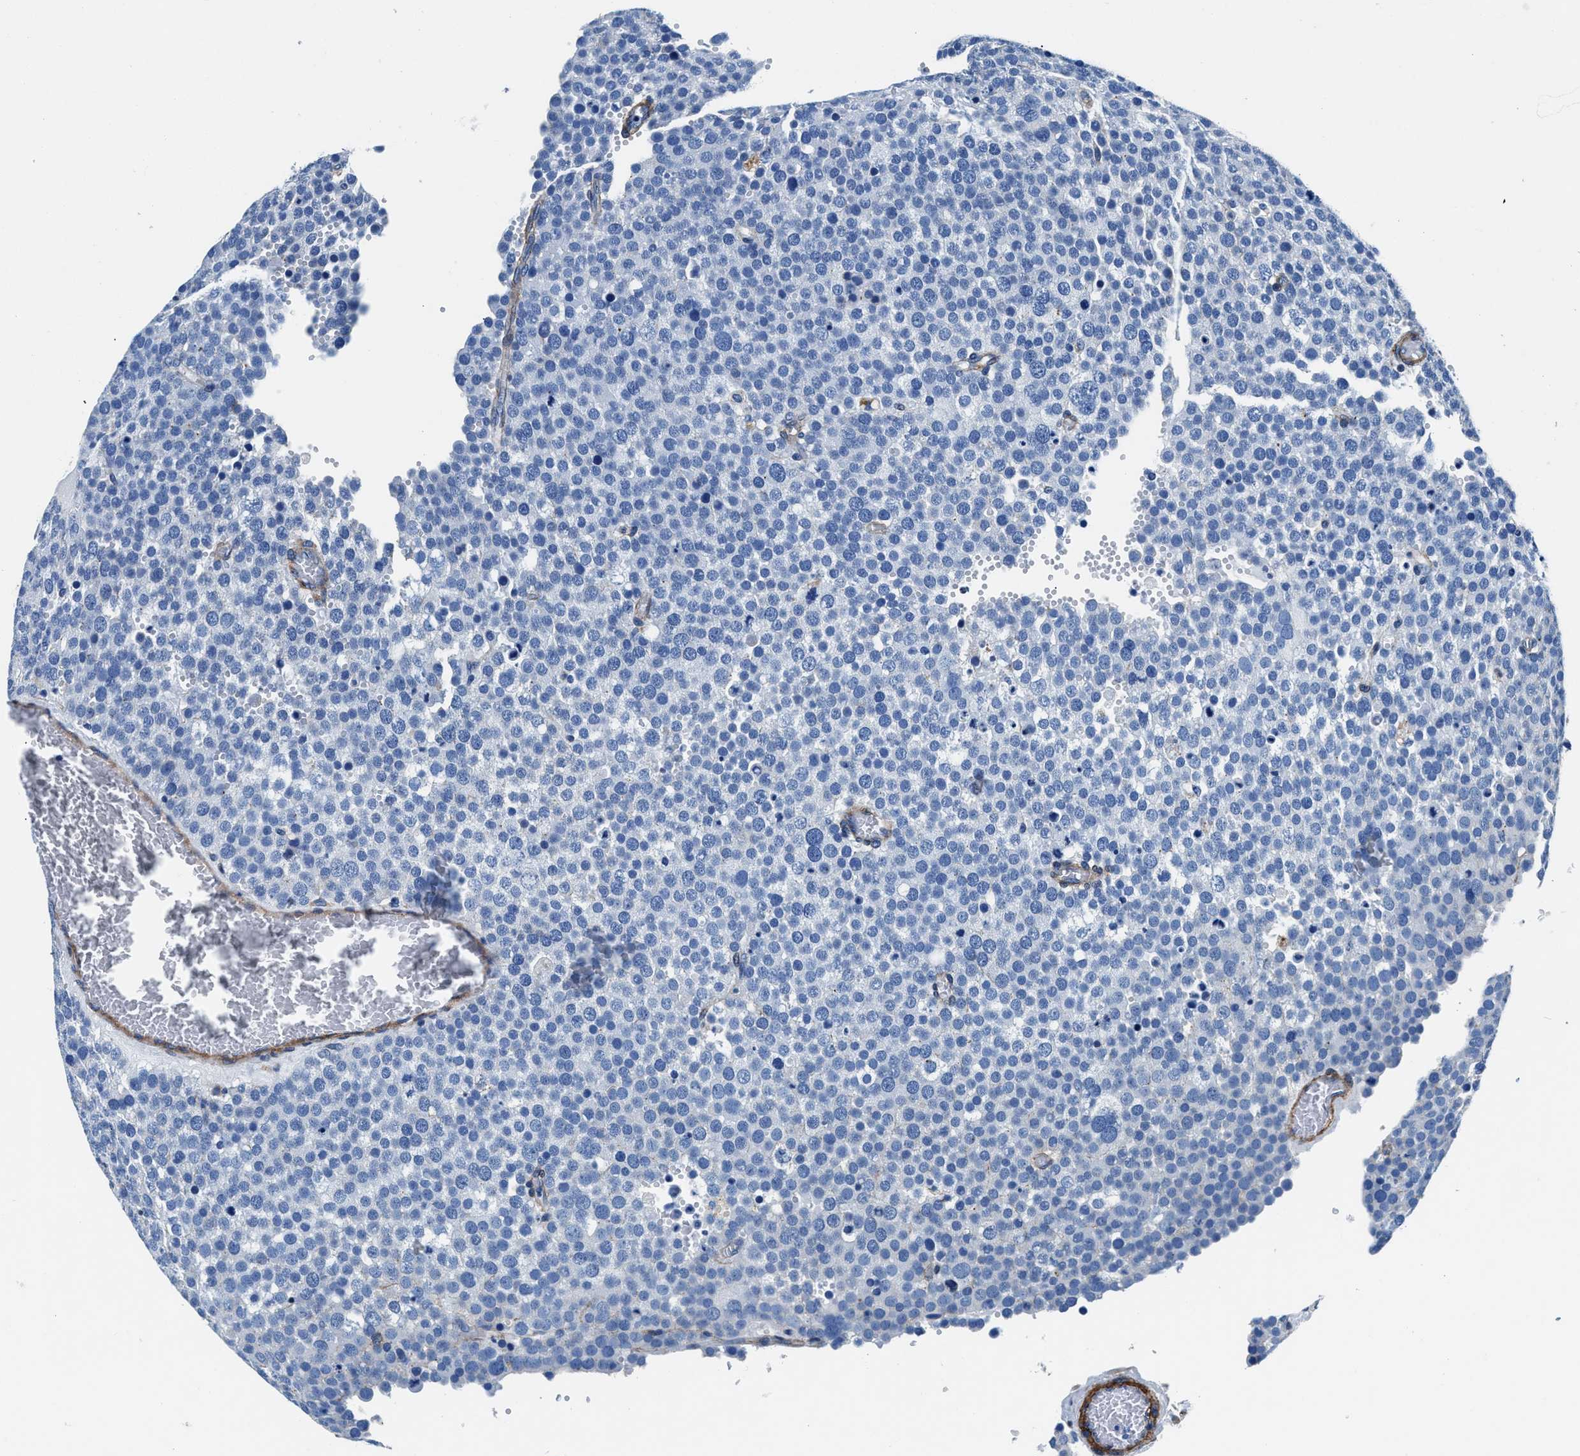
{"staining": {"intensity": "negative", "quantity": "none", "location": "none"}, "tissue": "testis cancer", "cell_type": "Tumor cells", "image_type": "cancer", "snomed": [{"axis": "morphology", "description": "Normal tissue, NOS"}, {"axis": "morphology", "description": "Seminoma, NOS"}, {"axis": "topography", "description": "Testis"}], "caption": "Human testis seminoma stained for a protein using IHC exhibits no staining in tumor cells.", "gene": "DAG1", "patient": {"sex": "male", "age": 71}}